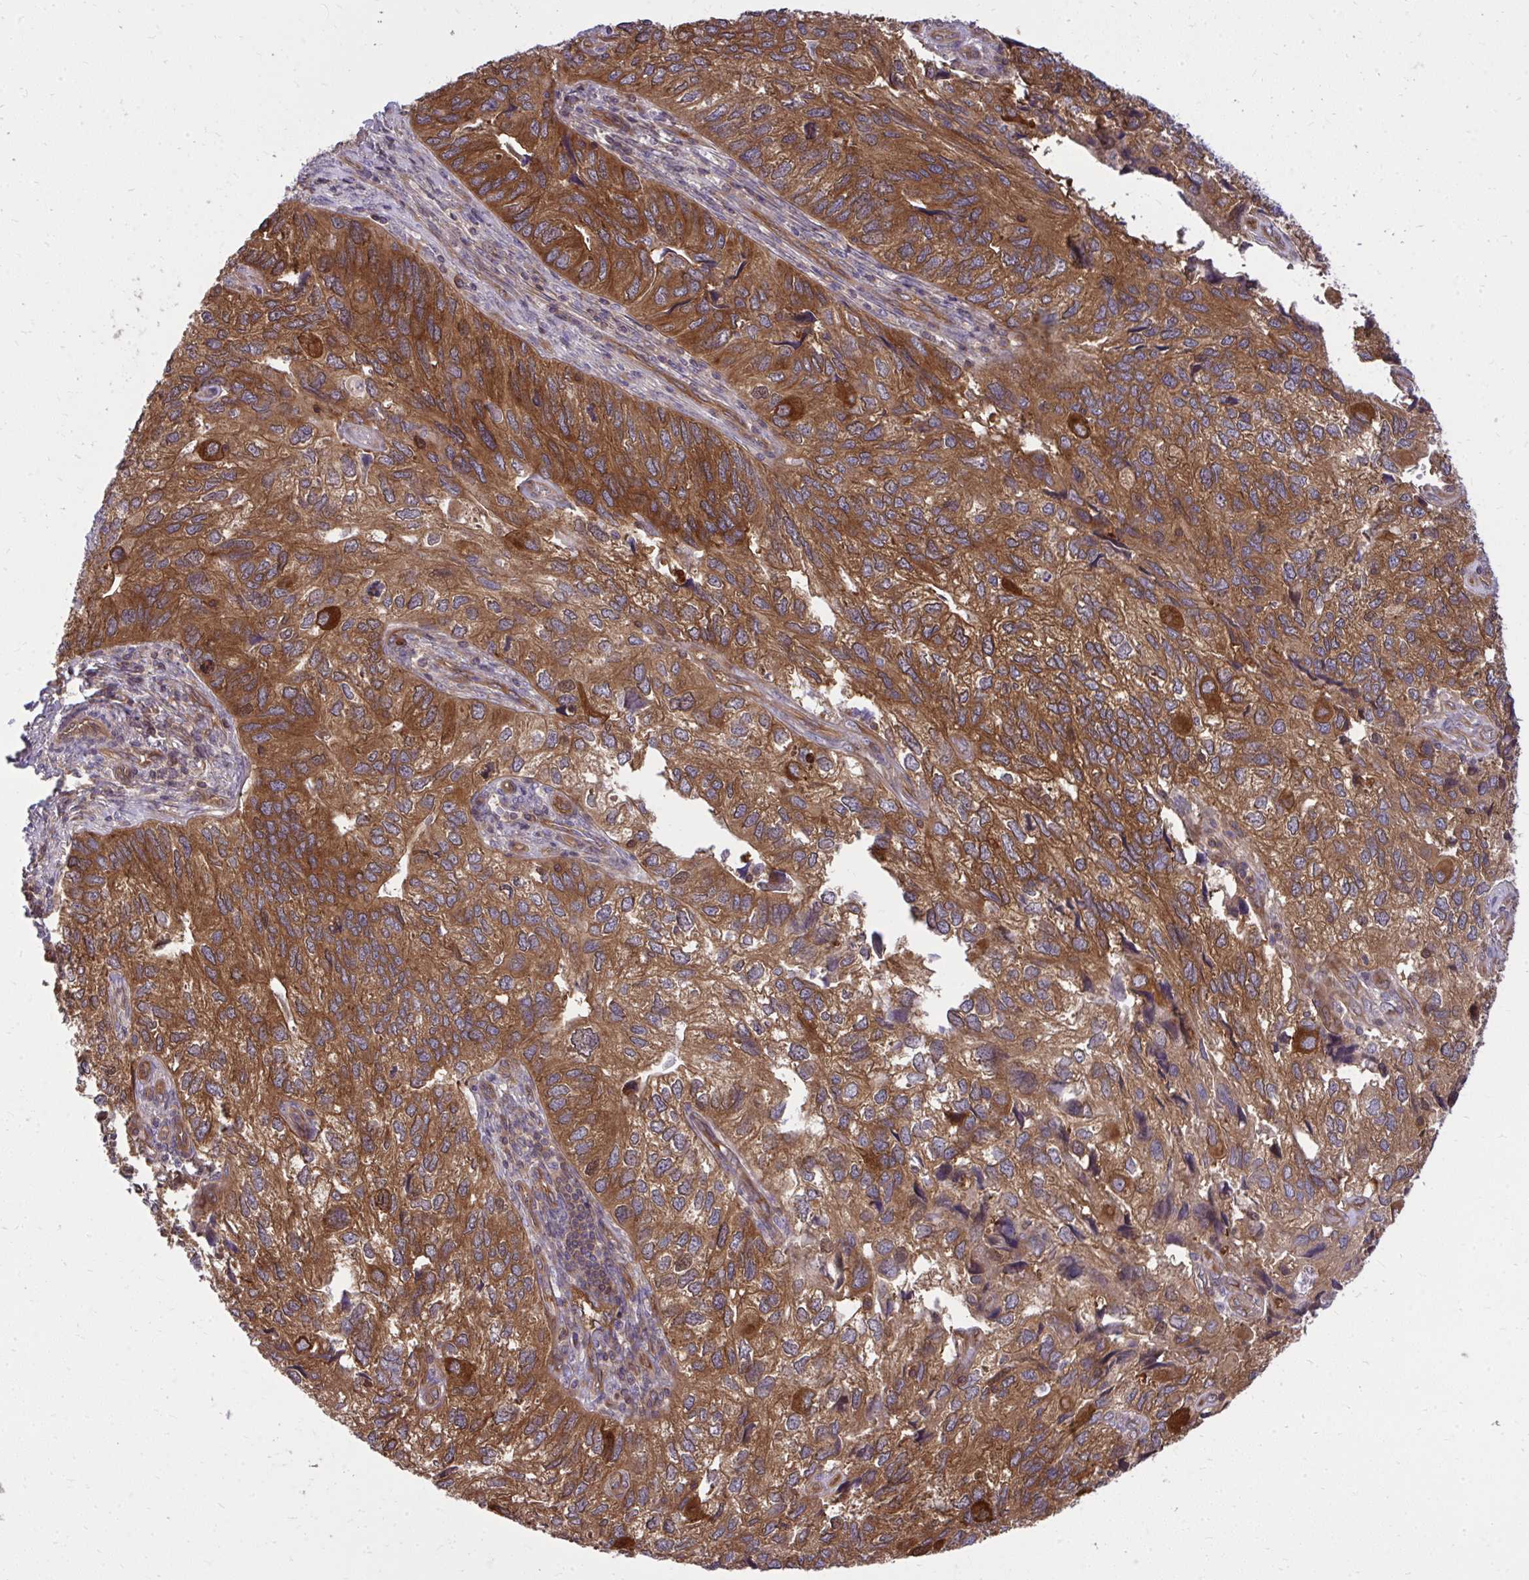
{"staining": {"intensity": "strong", "quantity": ">75%", "location": "cytoplasmic/membranous"}, "tissue": "endometrial cancer", "cell_type": "Tumor cells", "image_type": "cancer", "snomed": [{"axis": "morphology", "description": "Carcinoma, NOS"}, {"axis": "topography", "description": "Uterus"}], "caption": "Human carcinoma (endometrial) stained with a protein marker demonstrates strong staining in tumor cells.", "gene": "PPP5C", "patient": {"sex": "female", "age": 76}}